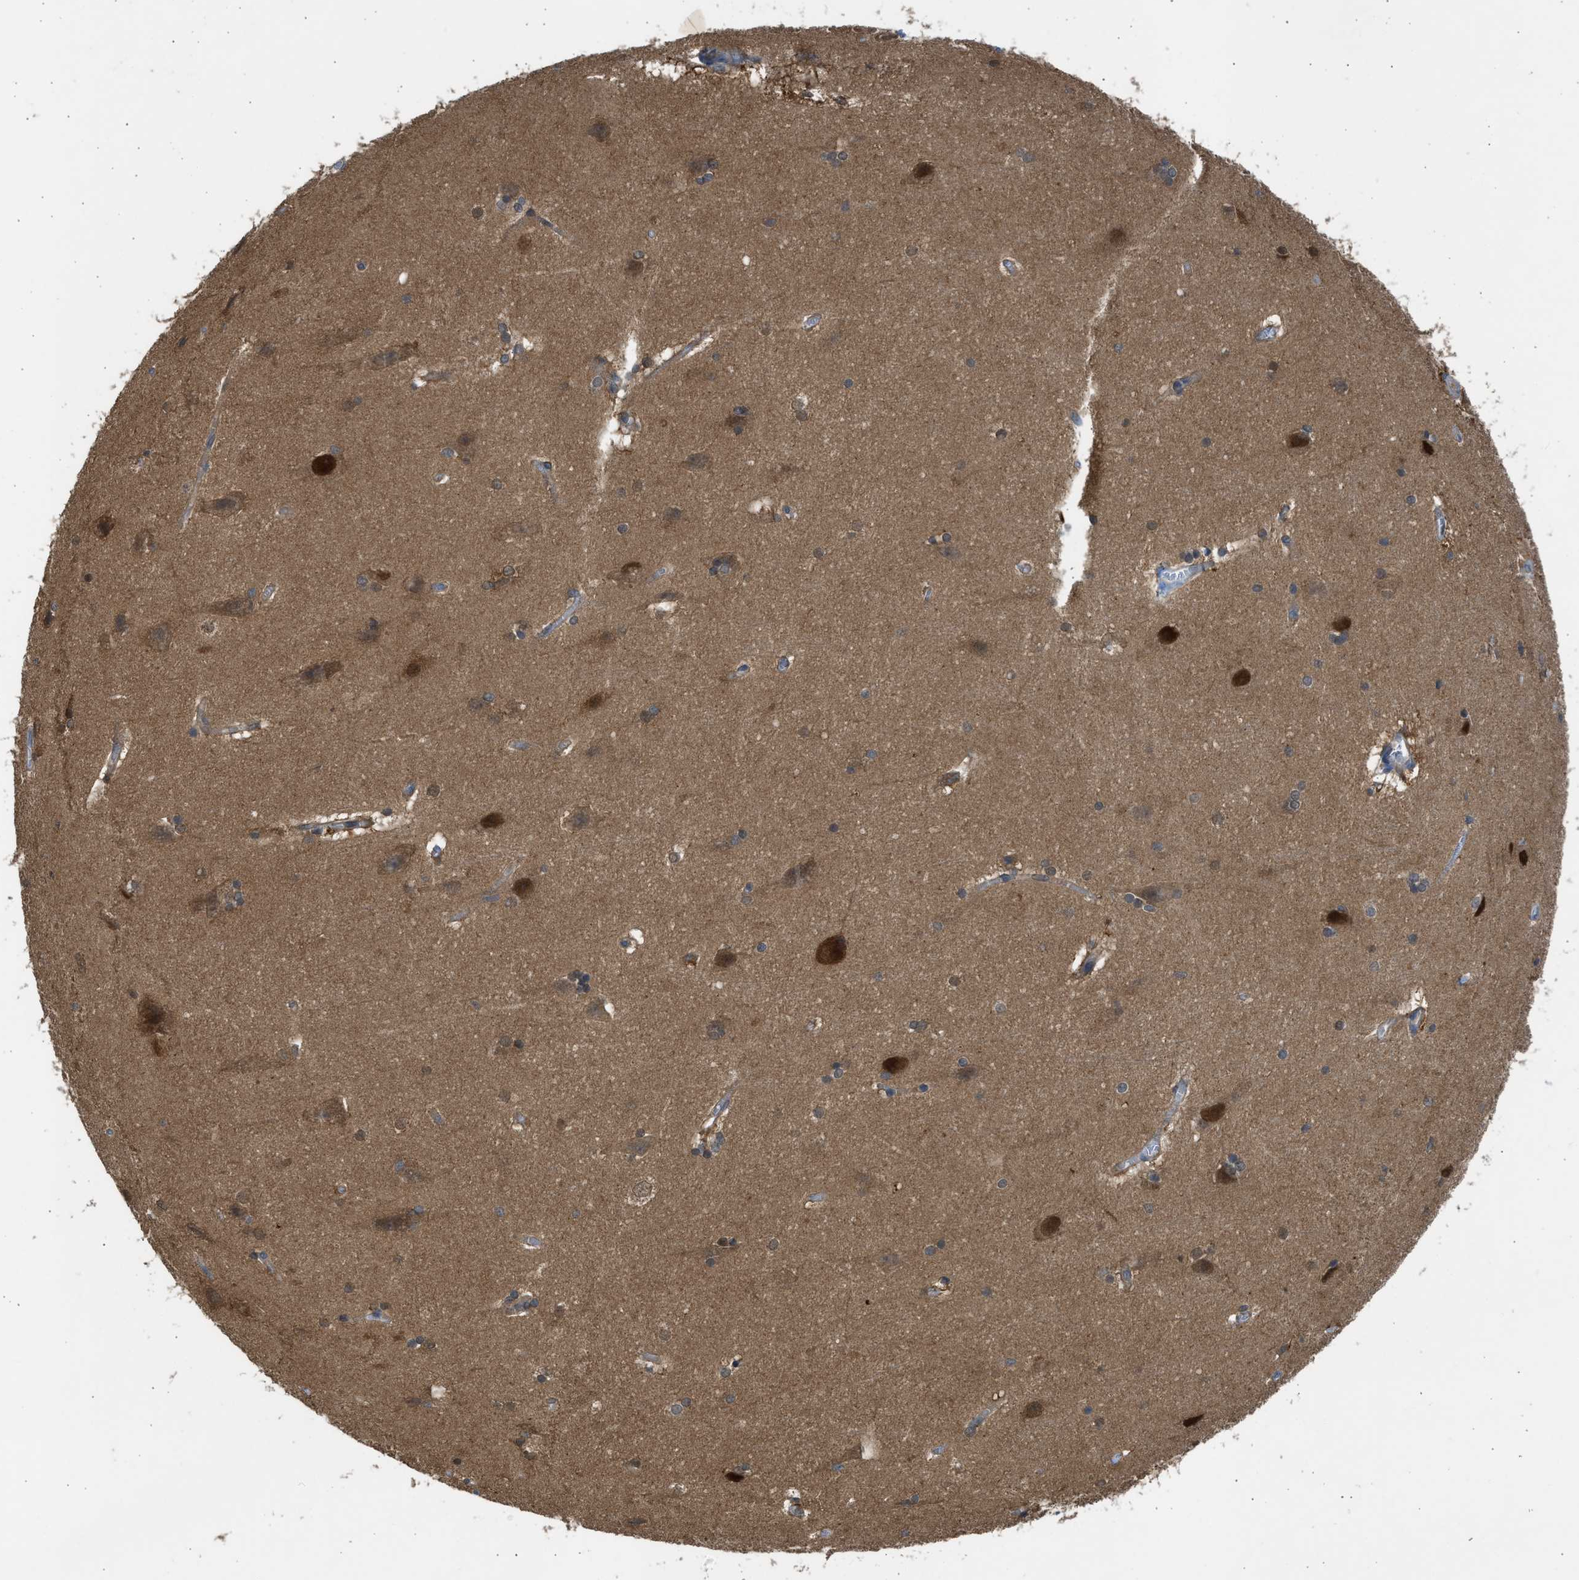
{"staining": {"intensity": "negative", "quantity": "none", "location": "none"}, "tissue": "cerebral cortex", "cell_type": "Endothelial cells", "image_type": "normal", "snomed": [{"axis": "morphology", "description": "Normal tissue, NOS"}, {"axis": "topography", "description": "Cerebral cortex"}, {"axis": "topography", "description": "Hippocampus"}], "caption": "High power microscopy image of an IHC micrograph of unremarkable cerebral cortex, revealing no significant staining in endothelial cells. (DAB (3,3'-diaminobenzidine) immunohistochemistry (IHC) with hematoxylin counter stain).", "gene": "MAPK7", "patient": {"sex": "female", "age": 19}}